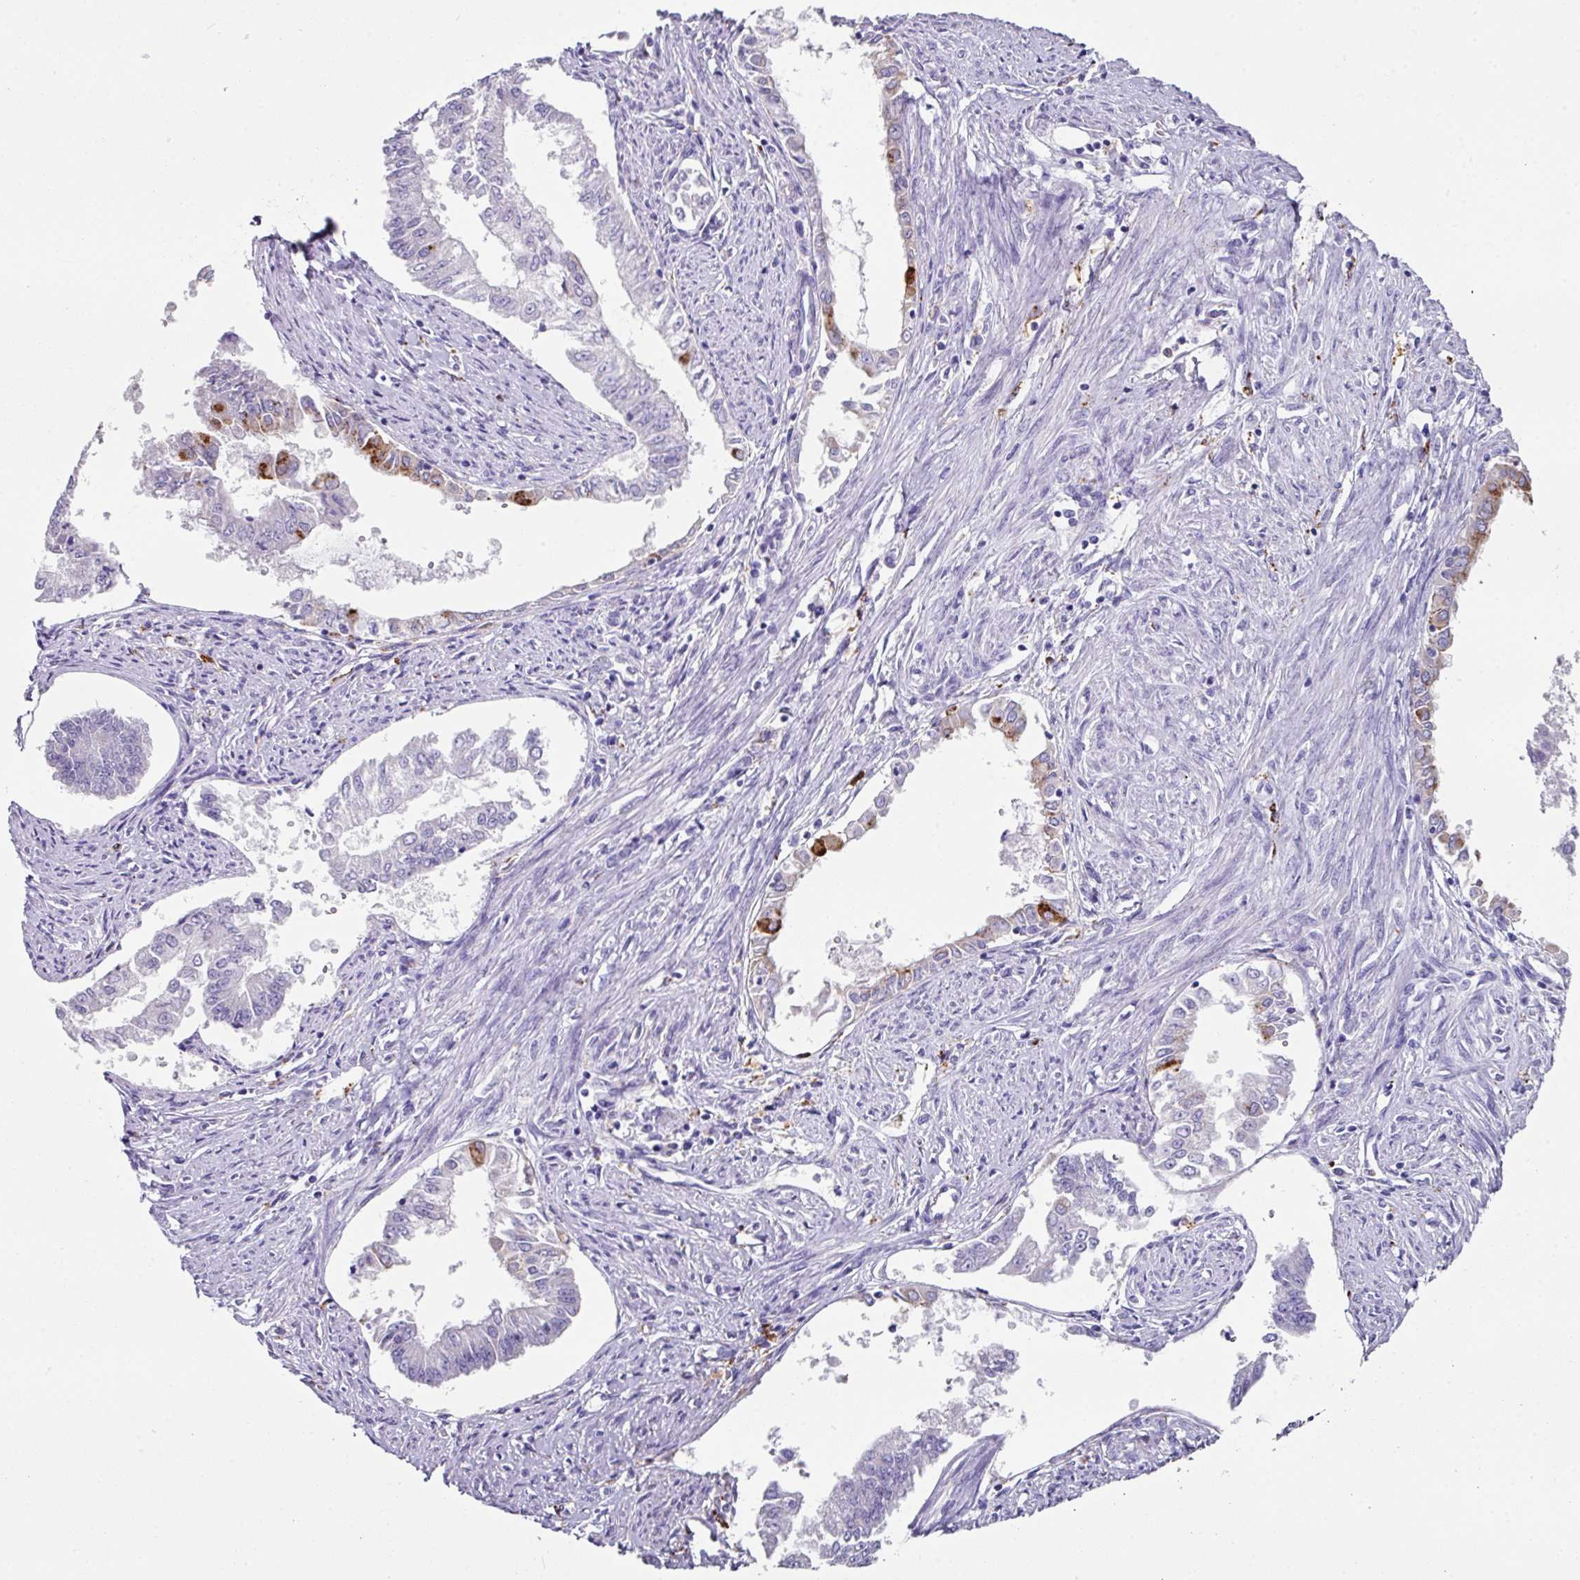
{"staining": {"intensity": "strong", "quantity": "<25%", "location": "cytoplasmic/membranous"}, "tissue": "endometrial cancer", "cell_type": "Tumor cells", "image_type": "cancer", "snomed": [{"axis": "morphology", "description": "Adenocarcinoma, NOS"}, {"axis": "topography", "description": "Endometrium"}], "caption": "Immunohistochemistry (IHC) staining of adenocarcinoma (endometrial), which exhibits medium levels of strong cytoplasmic/membranous expression in approximately <25% of tumor cells indicating strong cytoplasmic/membranous protein positivity. The staining was performed using DAB (brown) for protein detection and nuclei were counterstained in hematoxylin (blue).", "gene": "CPVL", "patient": {"sex": "female", "age": 76}}